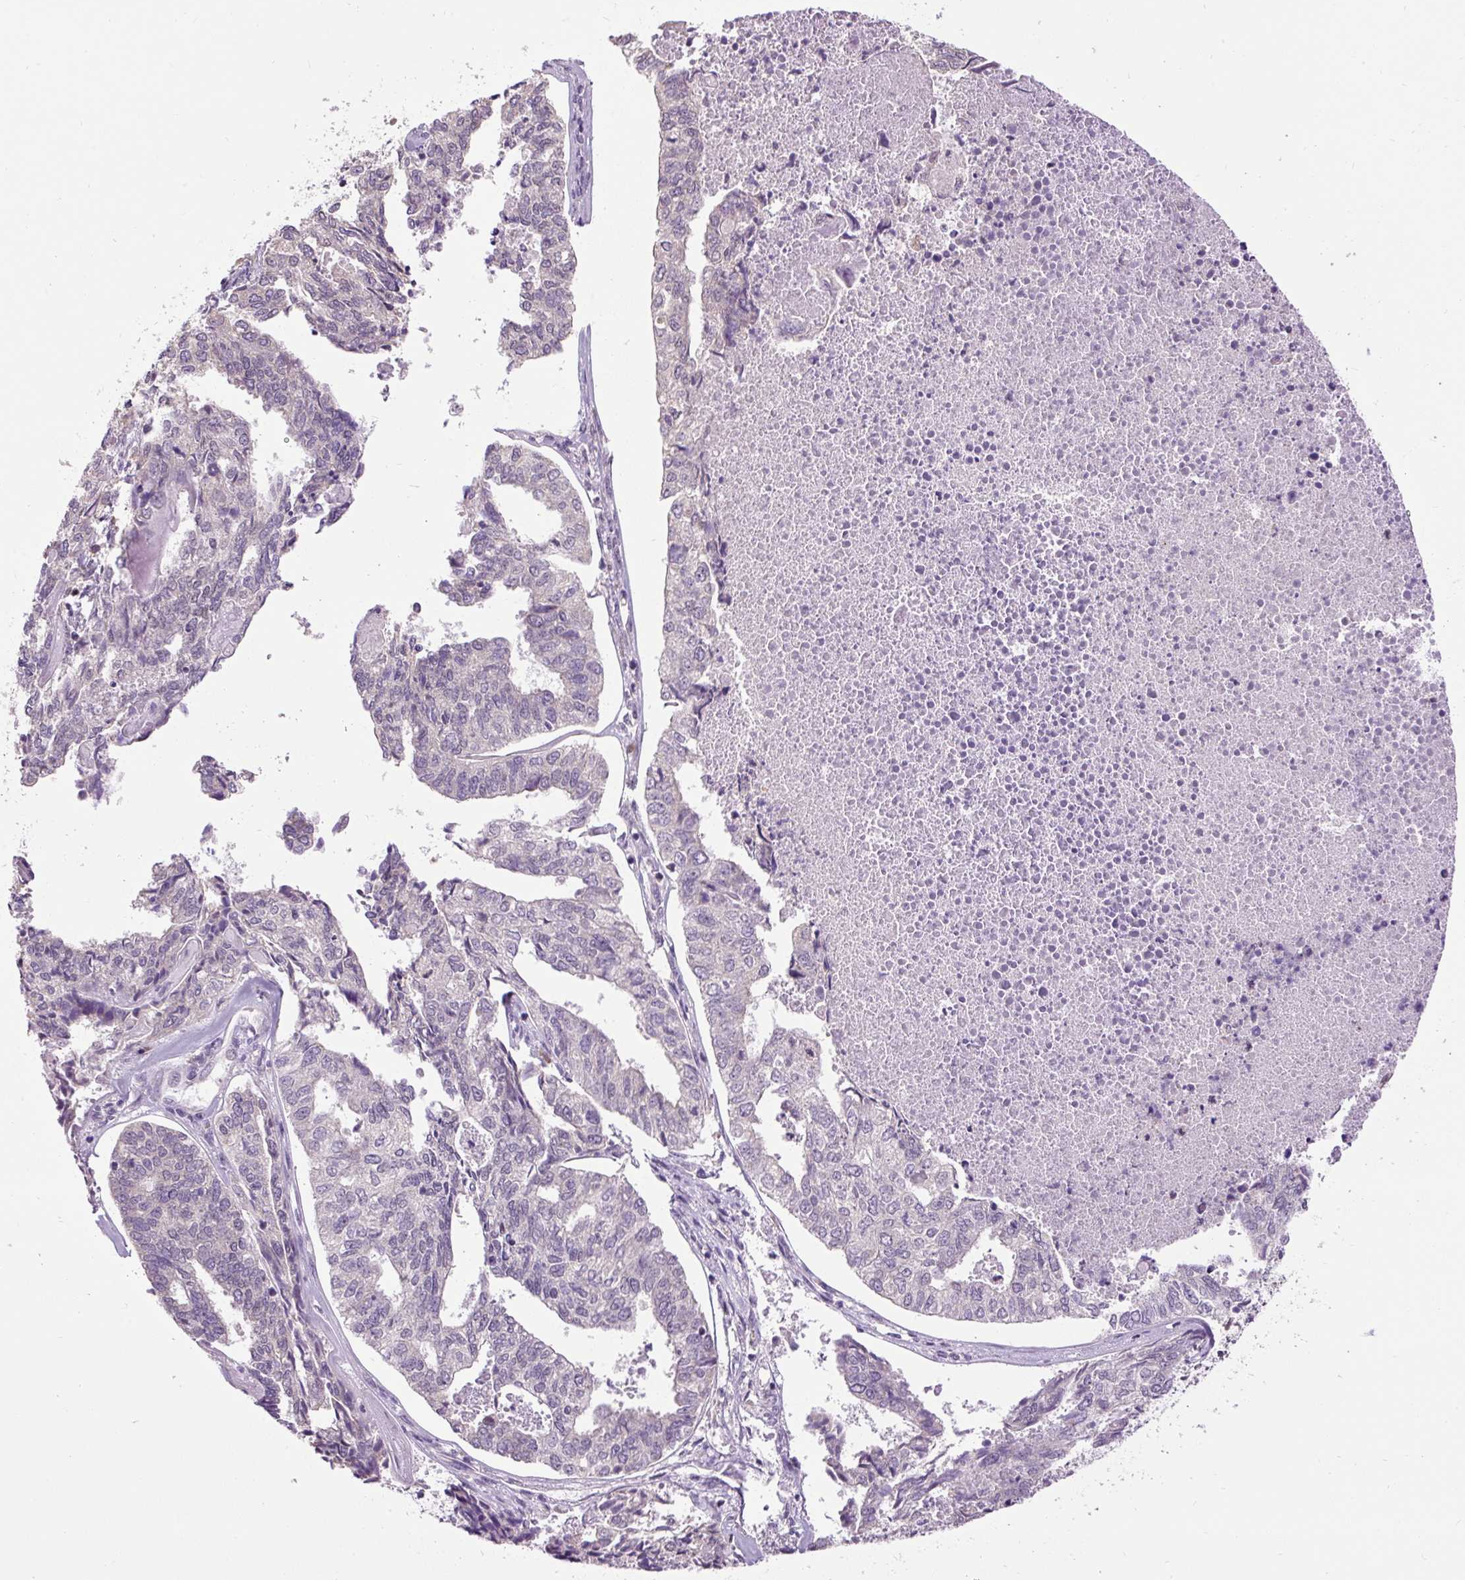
{"staining": {"intensity": "negative", "quantity": "none", "location": "none"}, "tissue": "endometrial cancer", "cell_type": "Tumor cells", "image_type": "cancer", "snomed": [{"axis": "morphology", "description": "Adenocarcinoma, NOS"}, {"axis": "topography", "description": "Endometrium"}], "caption": "High magnification brightfield microscopy of endometrial cancer (adenocarcinoma) stained with DAB (3,3'-diaminobenzidine) (brown) and counterstained with hematoxylin (blue): tumor cells show no significant staining.", "gene": "ZNF672", "patient": {"sex": "female", "age": 73}}